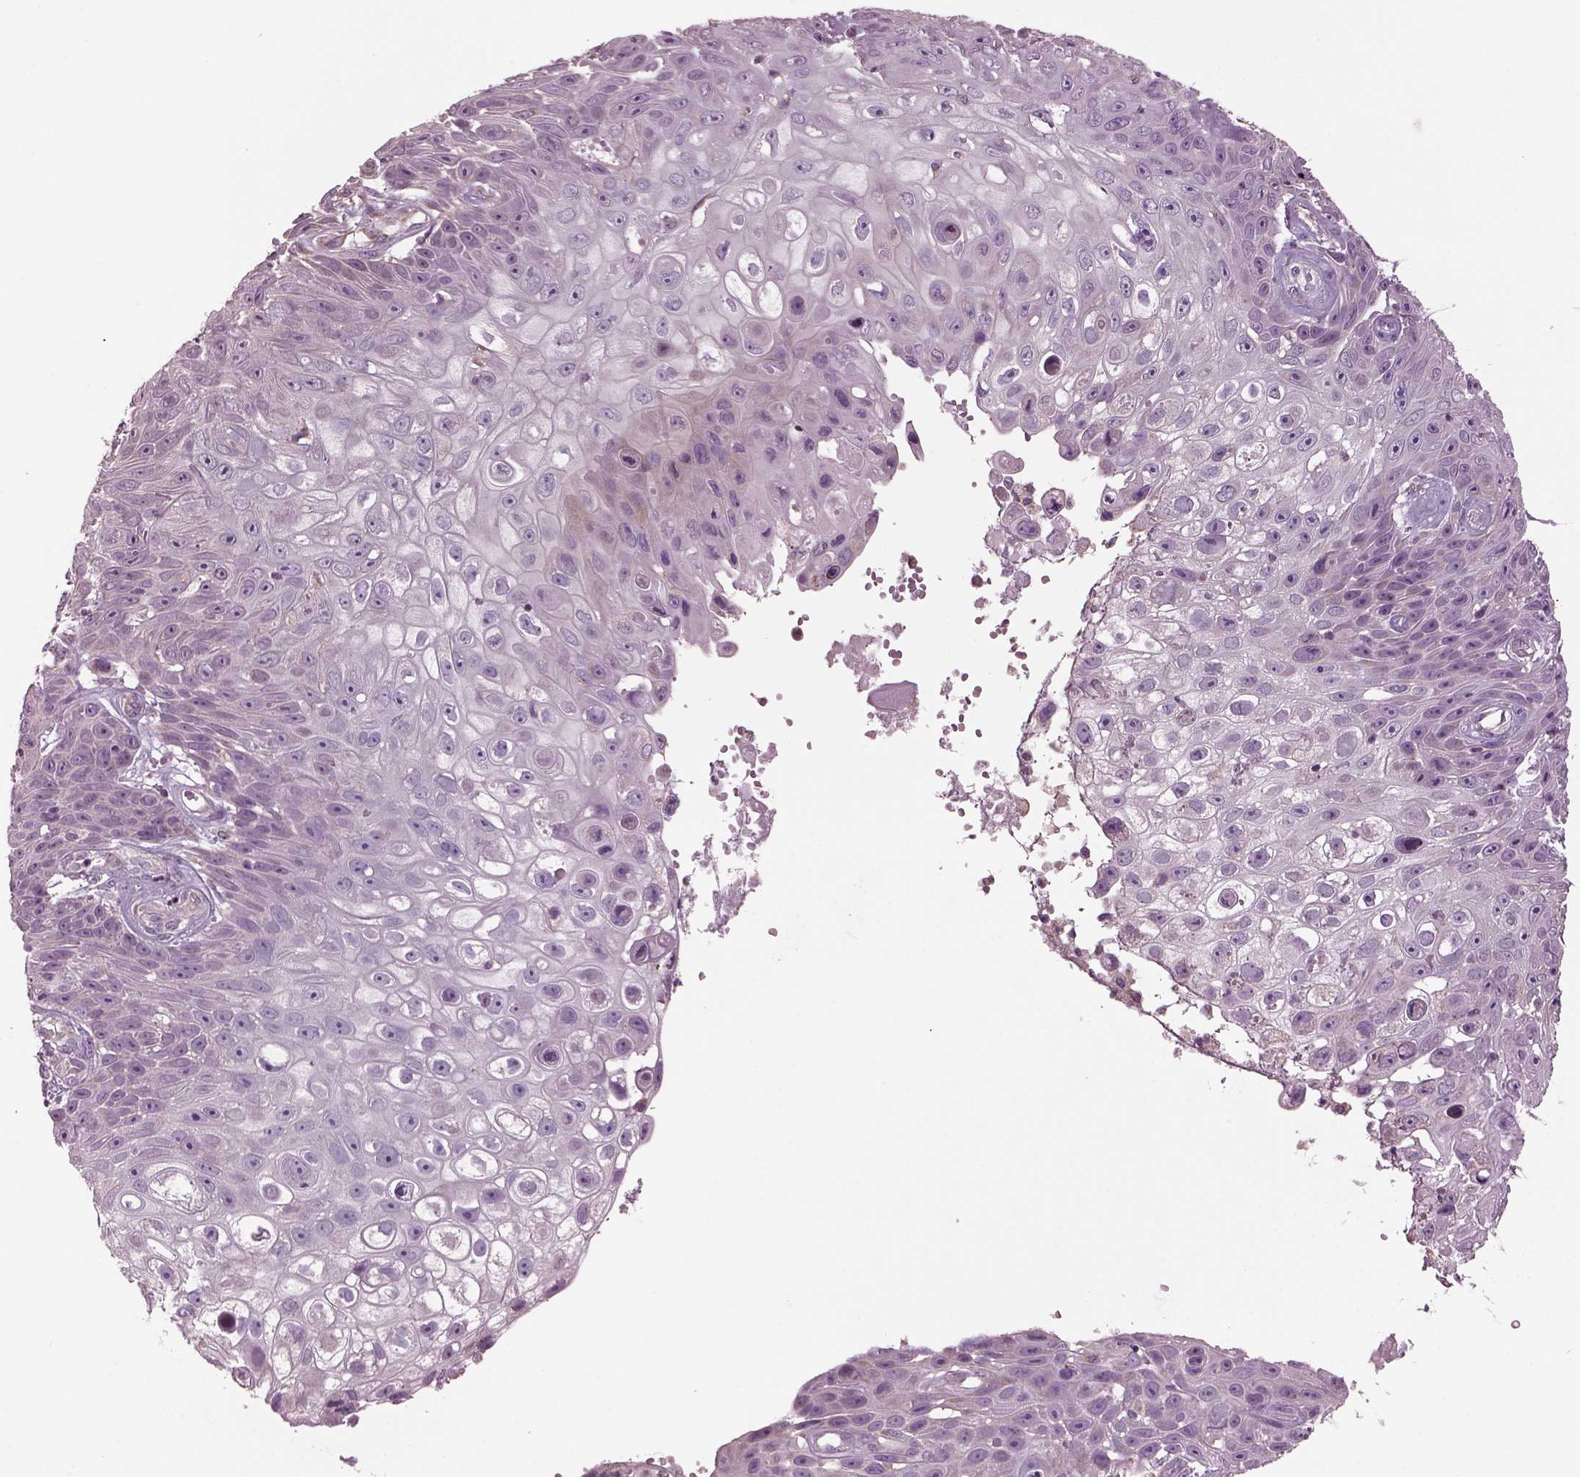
{"staining": {"intensity": "negative", "quantity": "none", "location": "none"}, "tissue": "skin cancer", "cell_type": "Tumor cells", "image_type": "cancer", "snomed": [{"axis": "morphology", "description": "Squamous cell carcinoma, NOS"}, {"axis": "topography", "description": "Skin"}], "caption": "A high-resolution micrograph shows immunohistochemistry staining of skin squamous cell carcinoma, which exhibits no significant staining in tumor cells. The staining was performed using DAB to visualize the protein expression in brown, while the nuclei were stained in blue with hematoxylin (Magnification: 20x).", "gene": "SPATA7", "patient": {"sex": "male", "age": 82}}